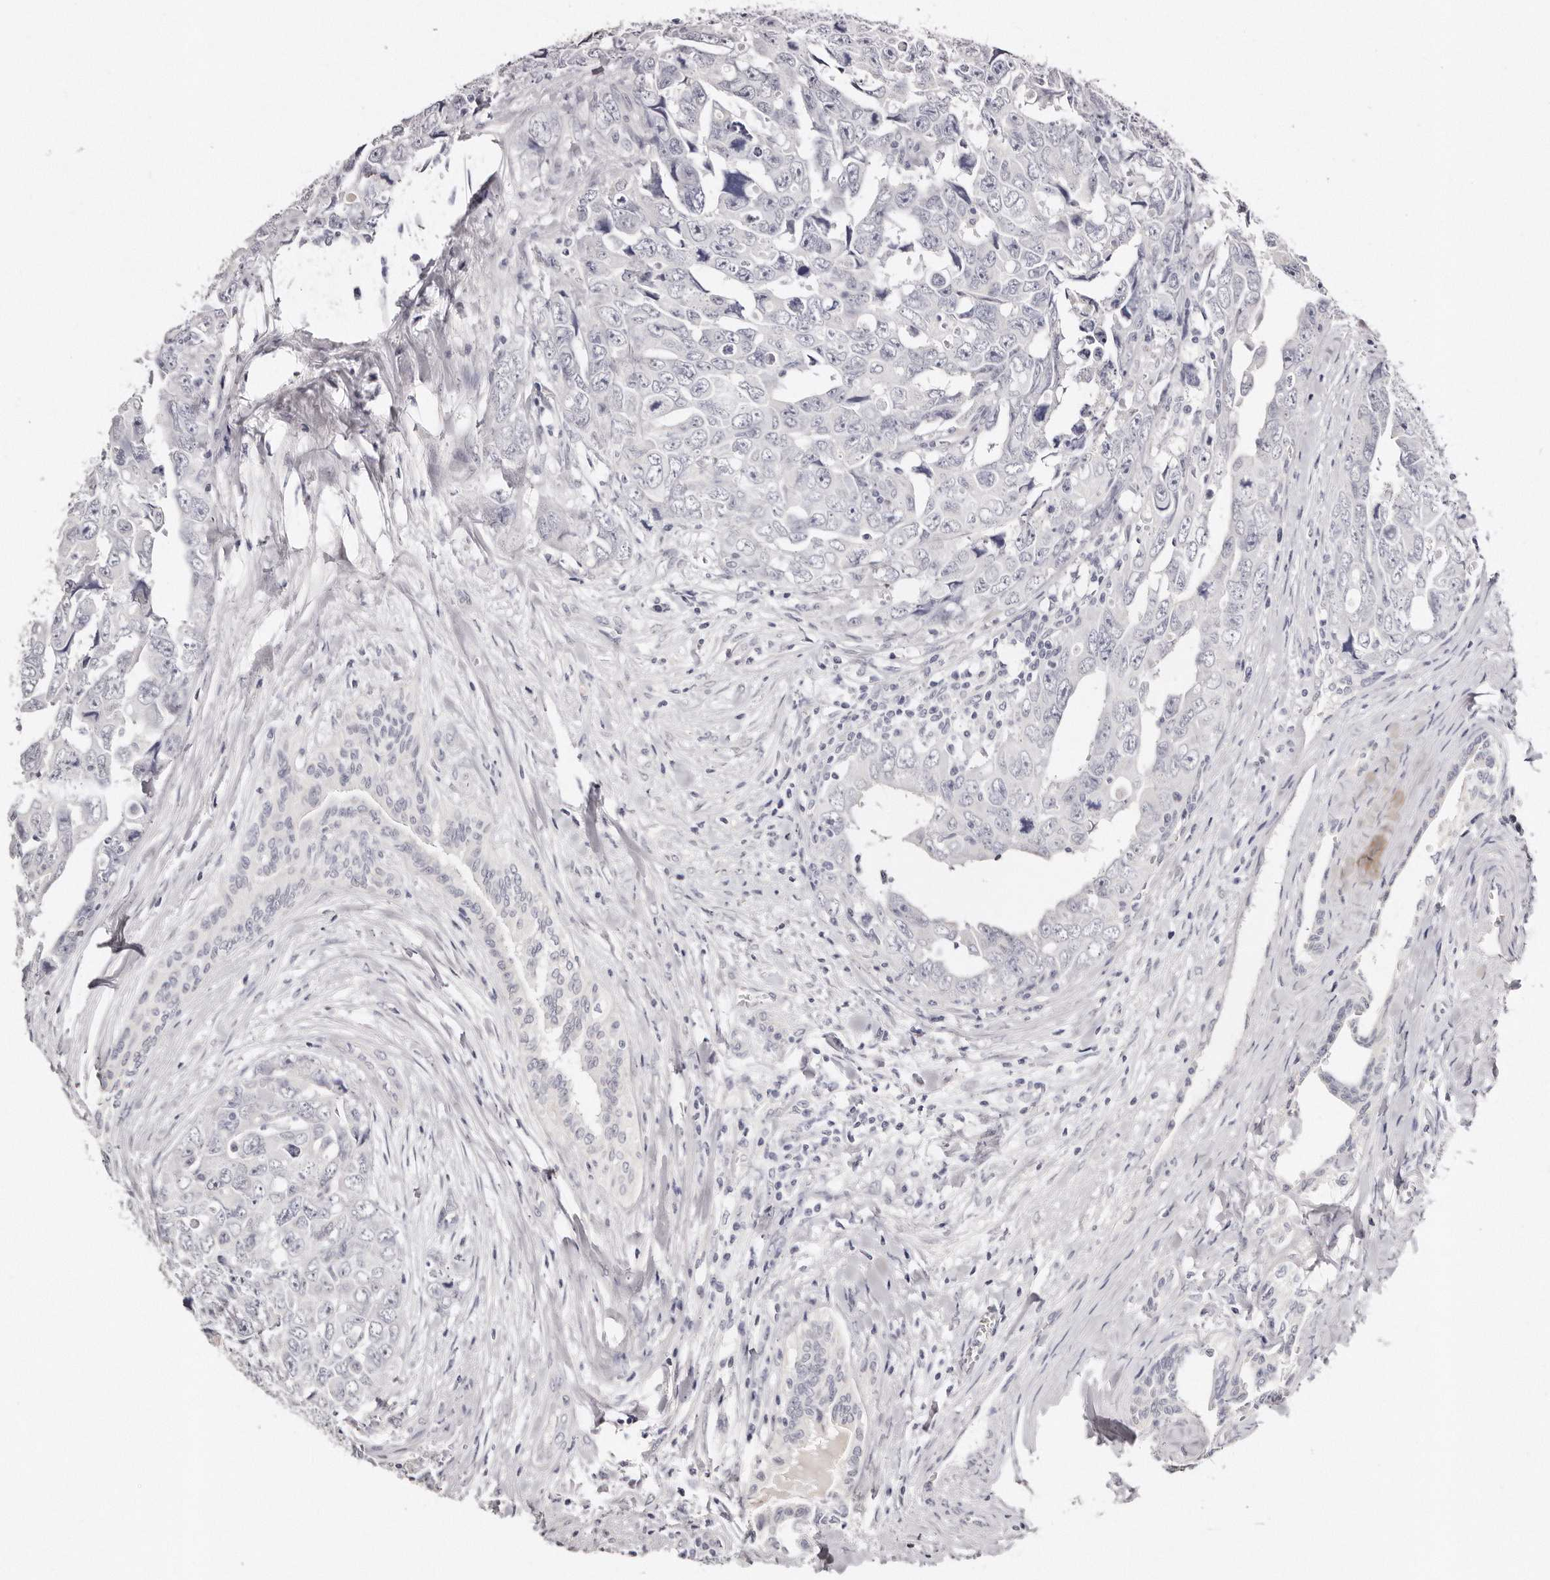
{"staining": {"intensity": "negative", "quantity": "none", "location": "none"}, "tissue": "testis cancer", "cell_type": "Tumor cells", "image_type": "cancer", "snomed": [{"axis": "morphology", "description": "Carcinoma, Embryonal, NOS"}, {"axis": "topography", "description": "Testis"}], "caption": "Testis cancer (embryonal carcinoma) was stained to show a protein in brown. There is no significant staining in tumor cells.", "gene": "AKNAD1", "patient": {"sex": "male", "age": 28}}